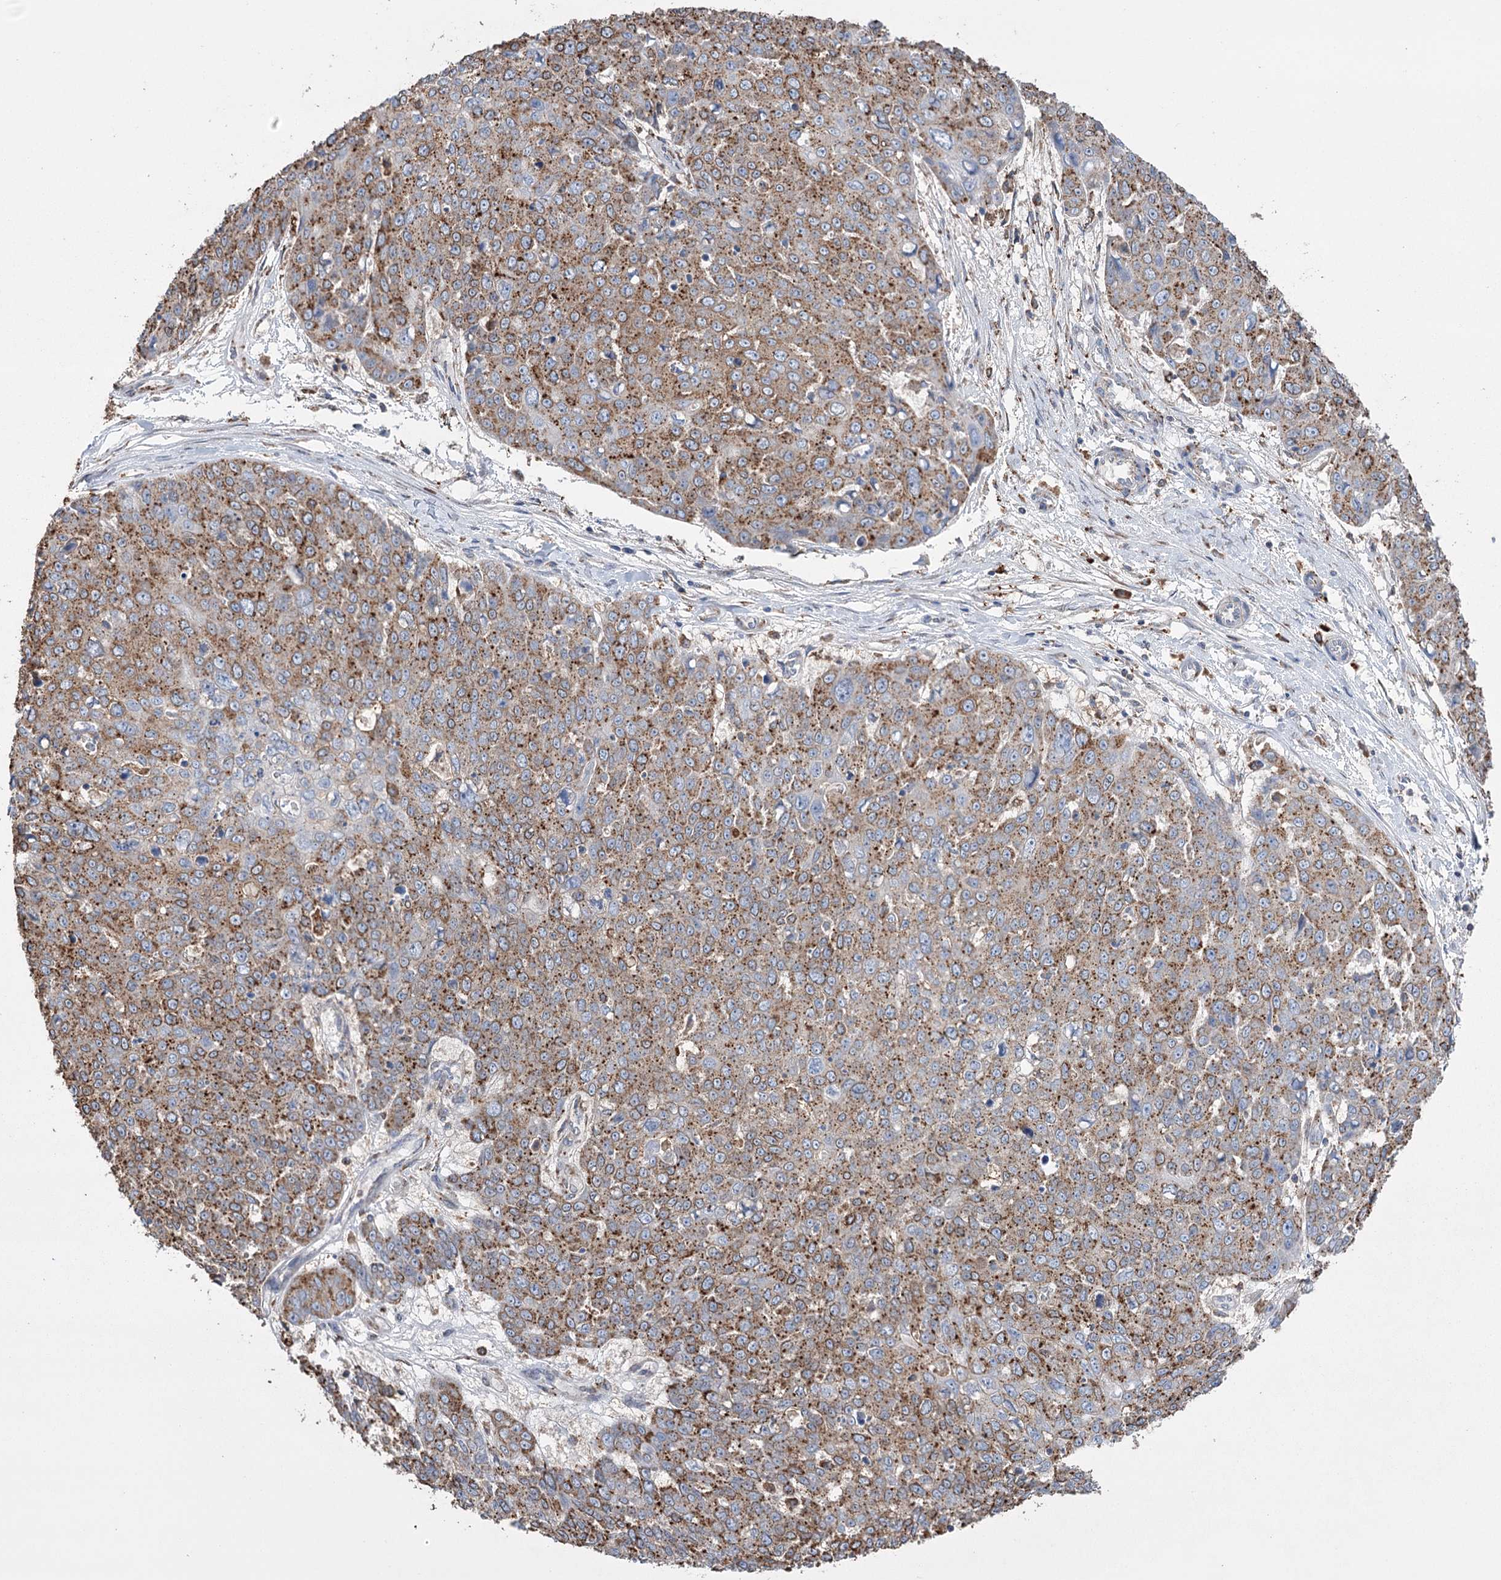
{"staining": {"intensity": "moderate", "quantity": ">75%", "location": "cytoplasmic/membranous"}, "tissue": "skin cancer", "cell_type": "Tumor cells", "image_type": "cancer", "snomed": [{"axis": "morphology", "description": "Squamous cell carcinoma, NOS"}, {"axis": "topography", "description": "Skin"}], "caption": "This photomicrograph displays skin cancer stained with IHC to label a protein in brown. The cytoplasmic/membranous of tumor cells show moderate positivity for the protein. Nuclei are counter-stained blue.", "gene": "TRIM71", "patient": {"sex": "male", "age": 71}}